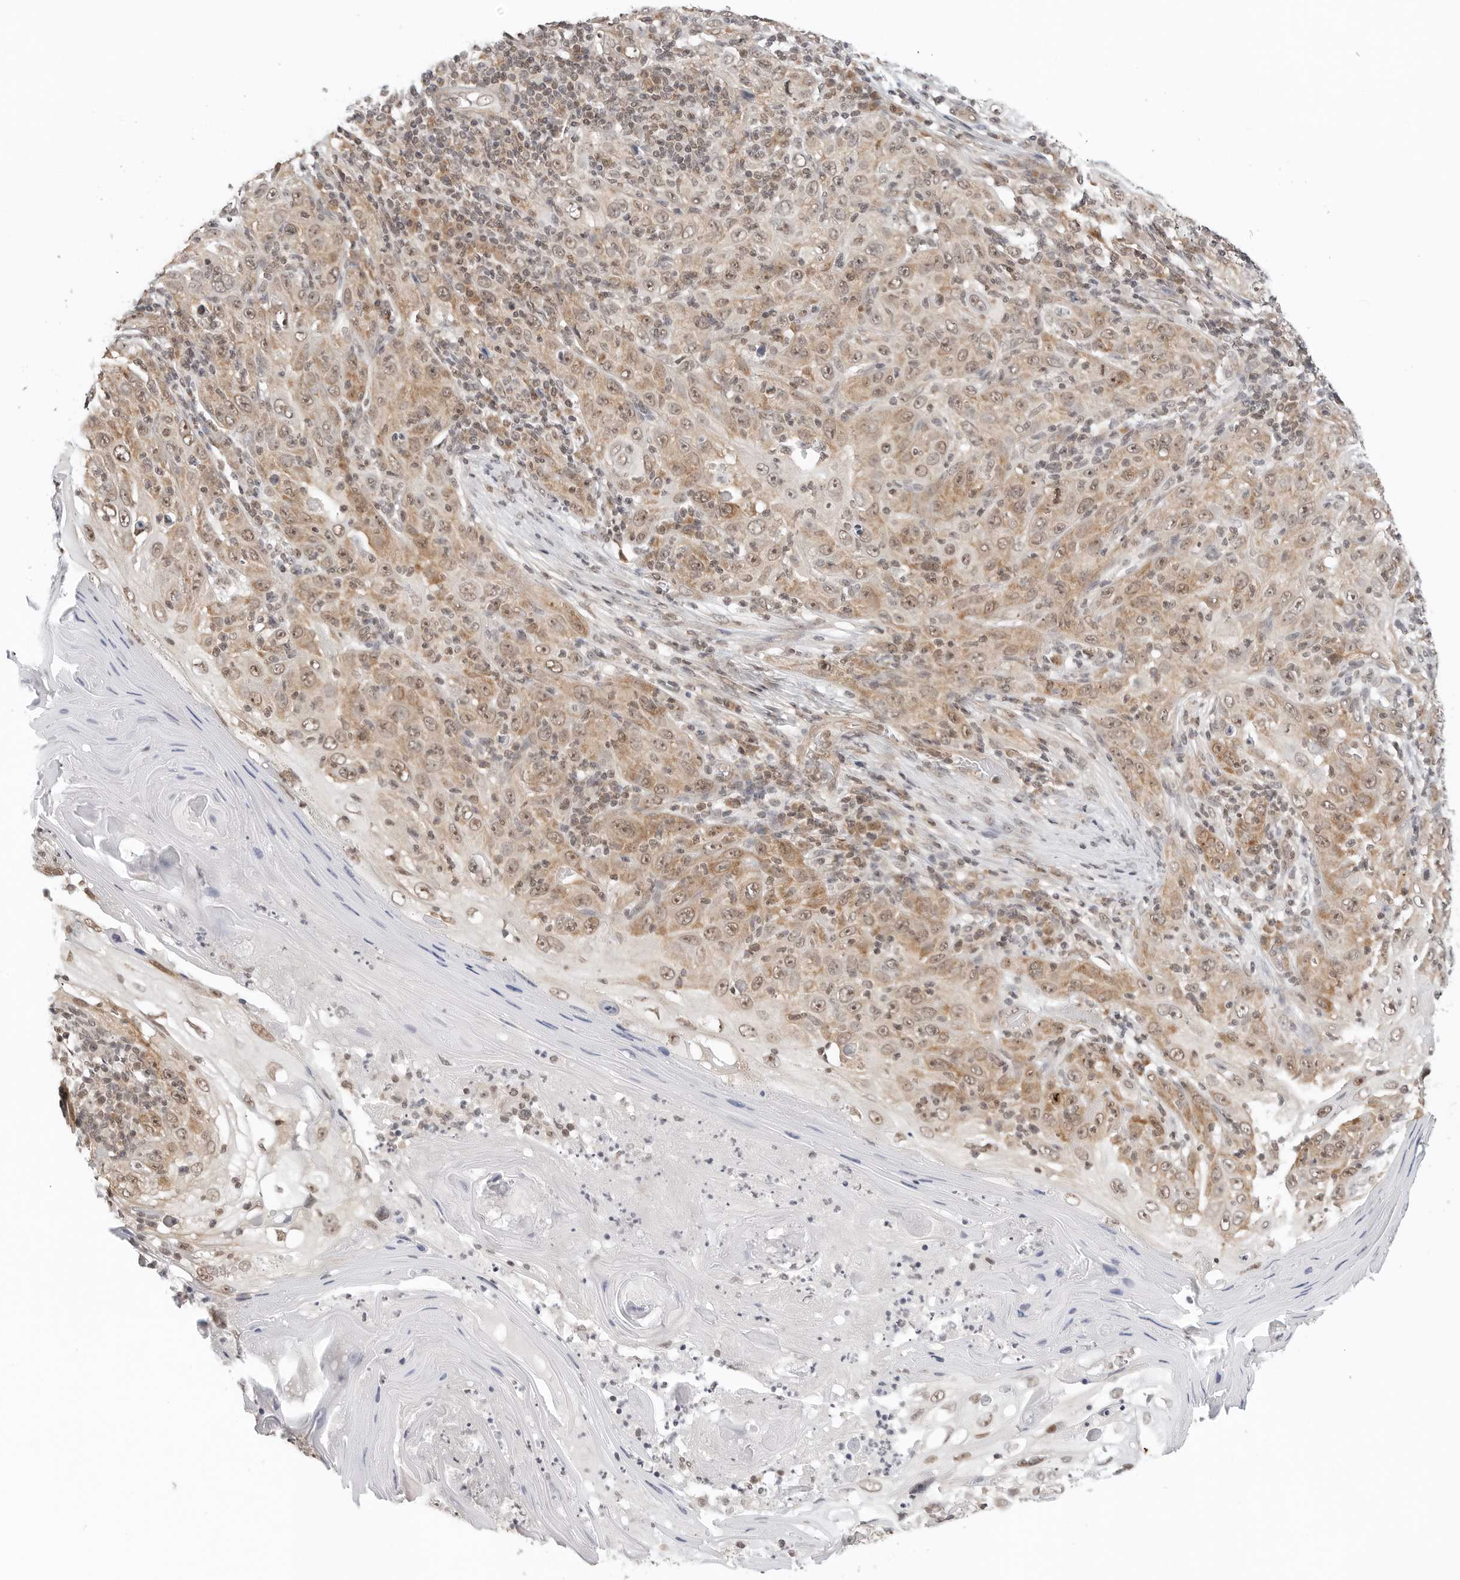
{"staining": {"intensity": "moderate", "quantity": ">75%", "location": "cytoplasmic/membranous,nuclear"}, "tissue": "skin cancer", "cell_type": "Tumor cells", "image_type": "cancer", "snomed": [{"axis": "morphology", "description": "Squamous cell carcinoma, NOS"}, {"axis": "topography", "description": "Skin"}], "caption": "Protein staining reveals moderate cytoplasmic/membranous and nuclear staining in approximately >75% of tumor cells in skin cancer. (brown staining indicates protein expression, while blue staining denotes nuclei).", "gene": "METAP1", "patient": {"sex": "female", "age": 88}}